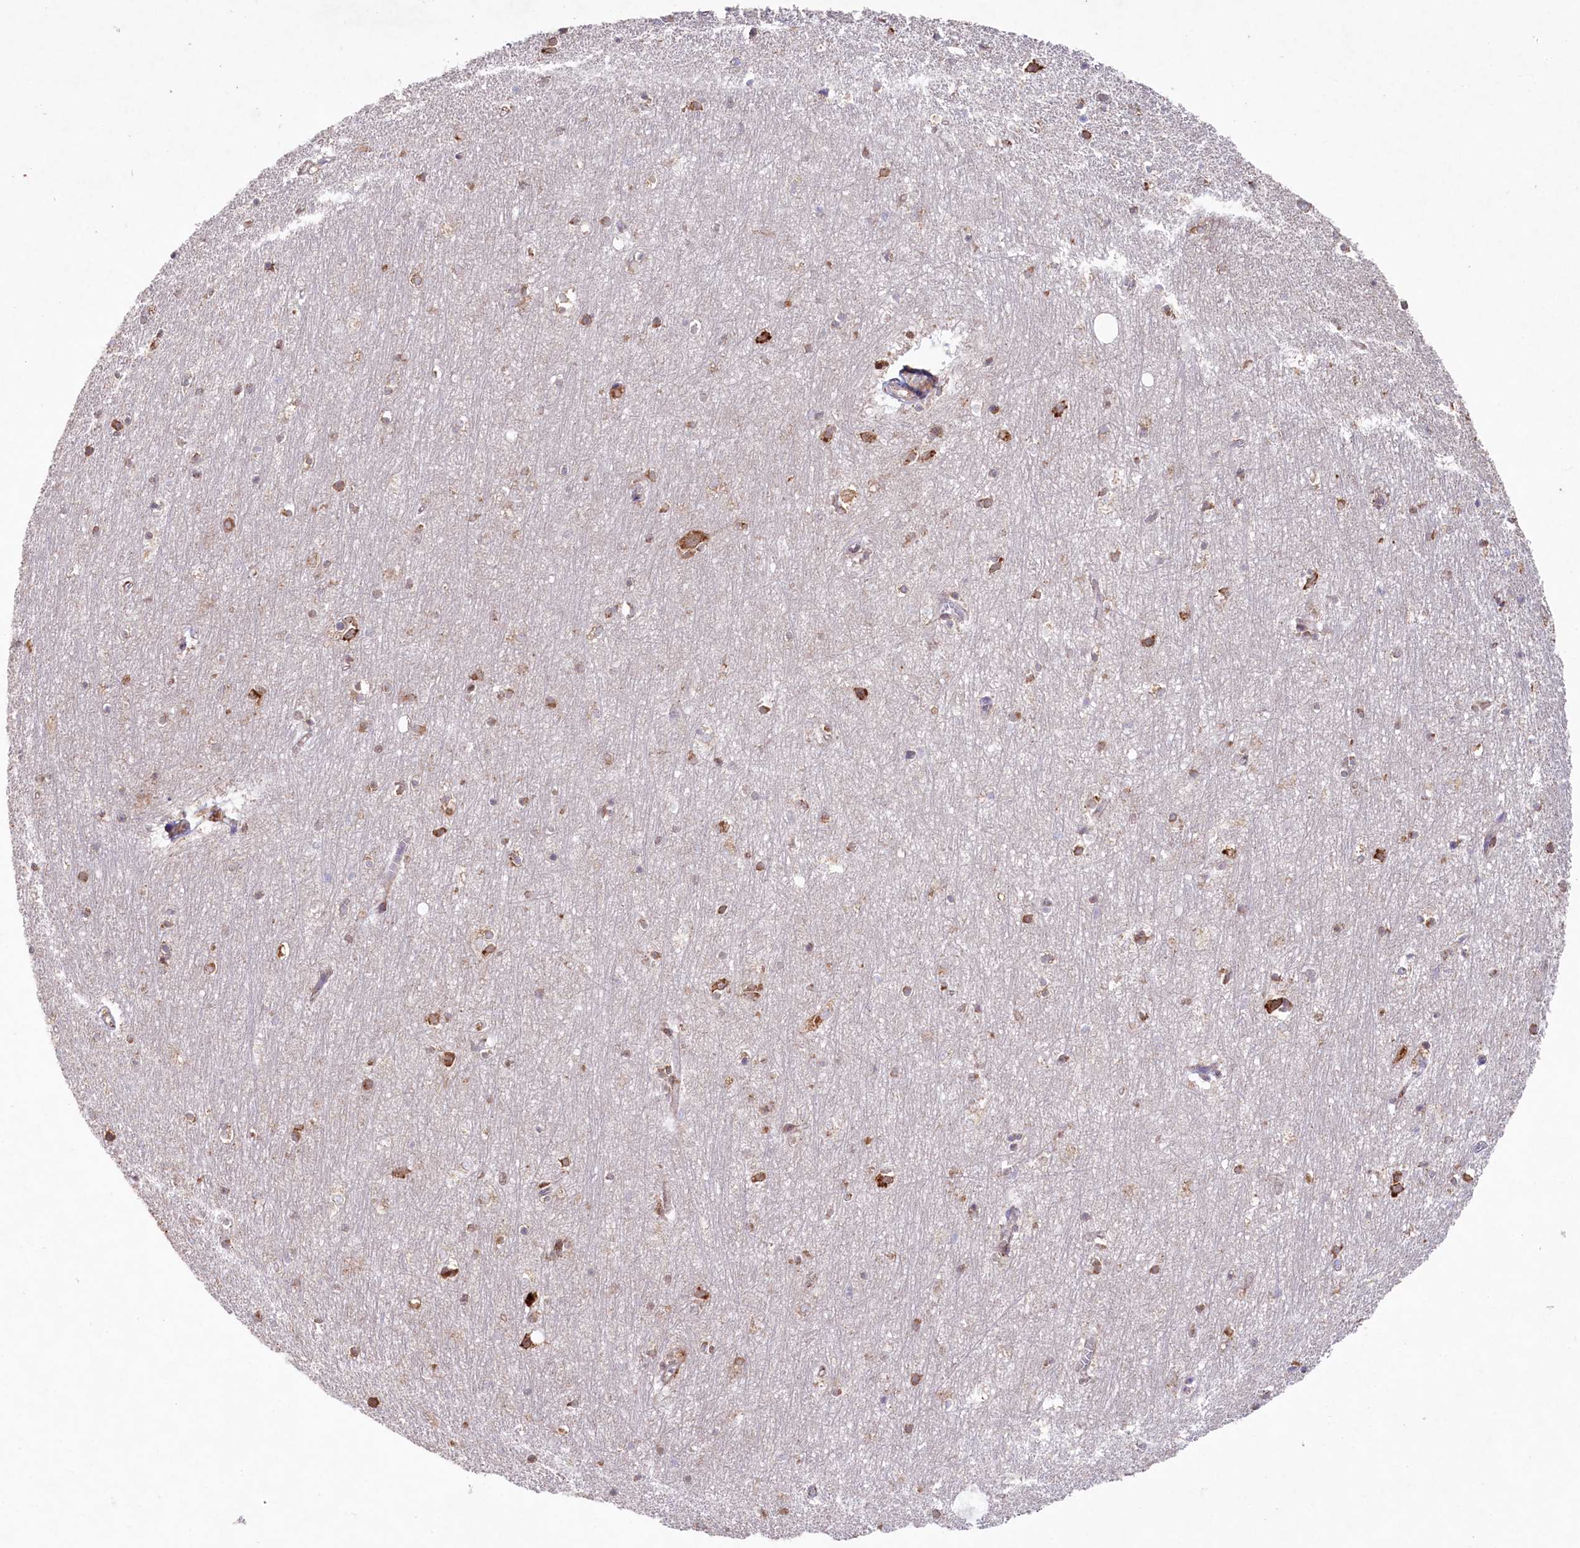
{"staining": {"intensity": "moderate", "quantity": "<25%", "location": "cytoplasmic/membranous"}, "tissue": "hippocampus", "cell_type": "Glial cells", "image_type": "normal", "snomed": [{"axis": "morphology", "description": "Normal tissue, NOS"}, {"axis": "topography", "description": "Hippocampus"}], "caption": "Protein staining by IHC shows moderate cytoplasmic/membranous expression in about <25% of glial cells in benign hippocampus.", "gene": "CHID1", "patient": {"sex": "female", "age": 64}}